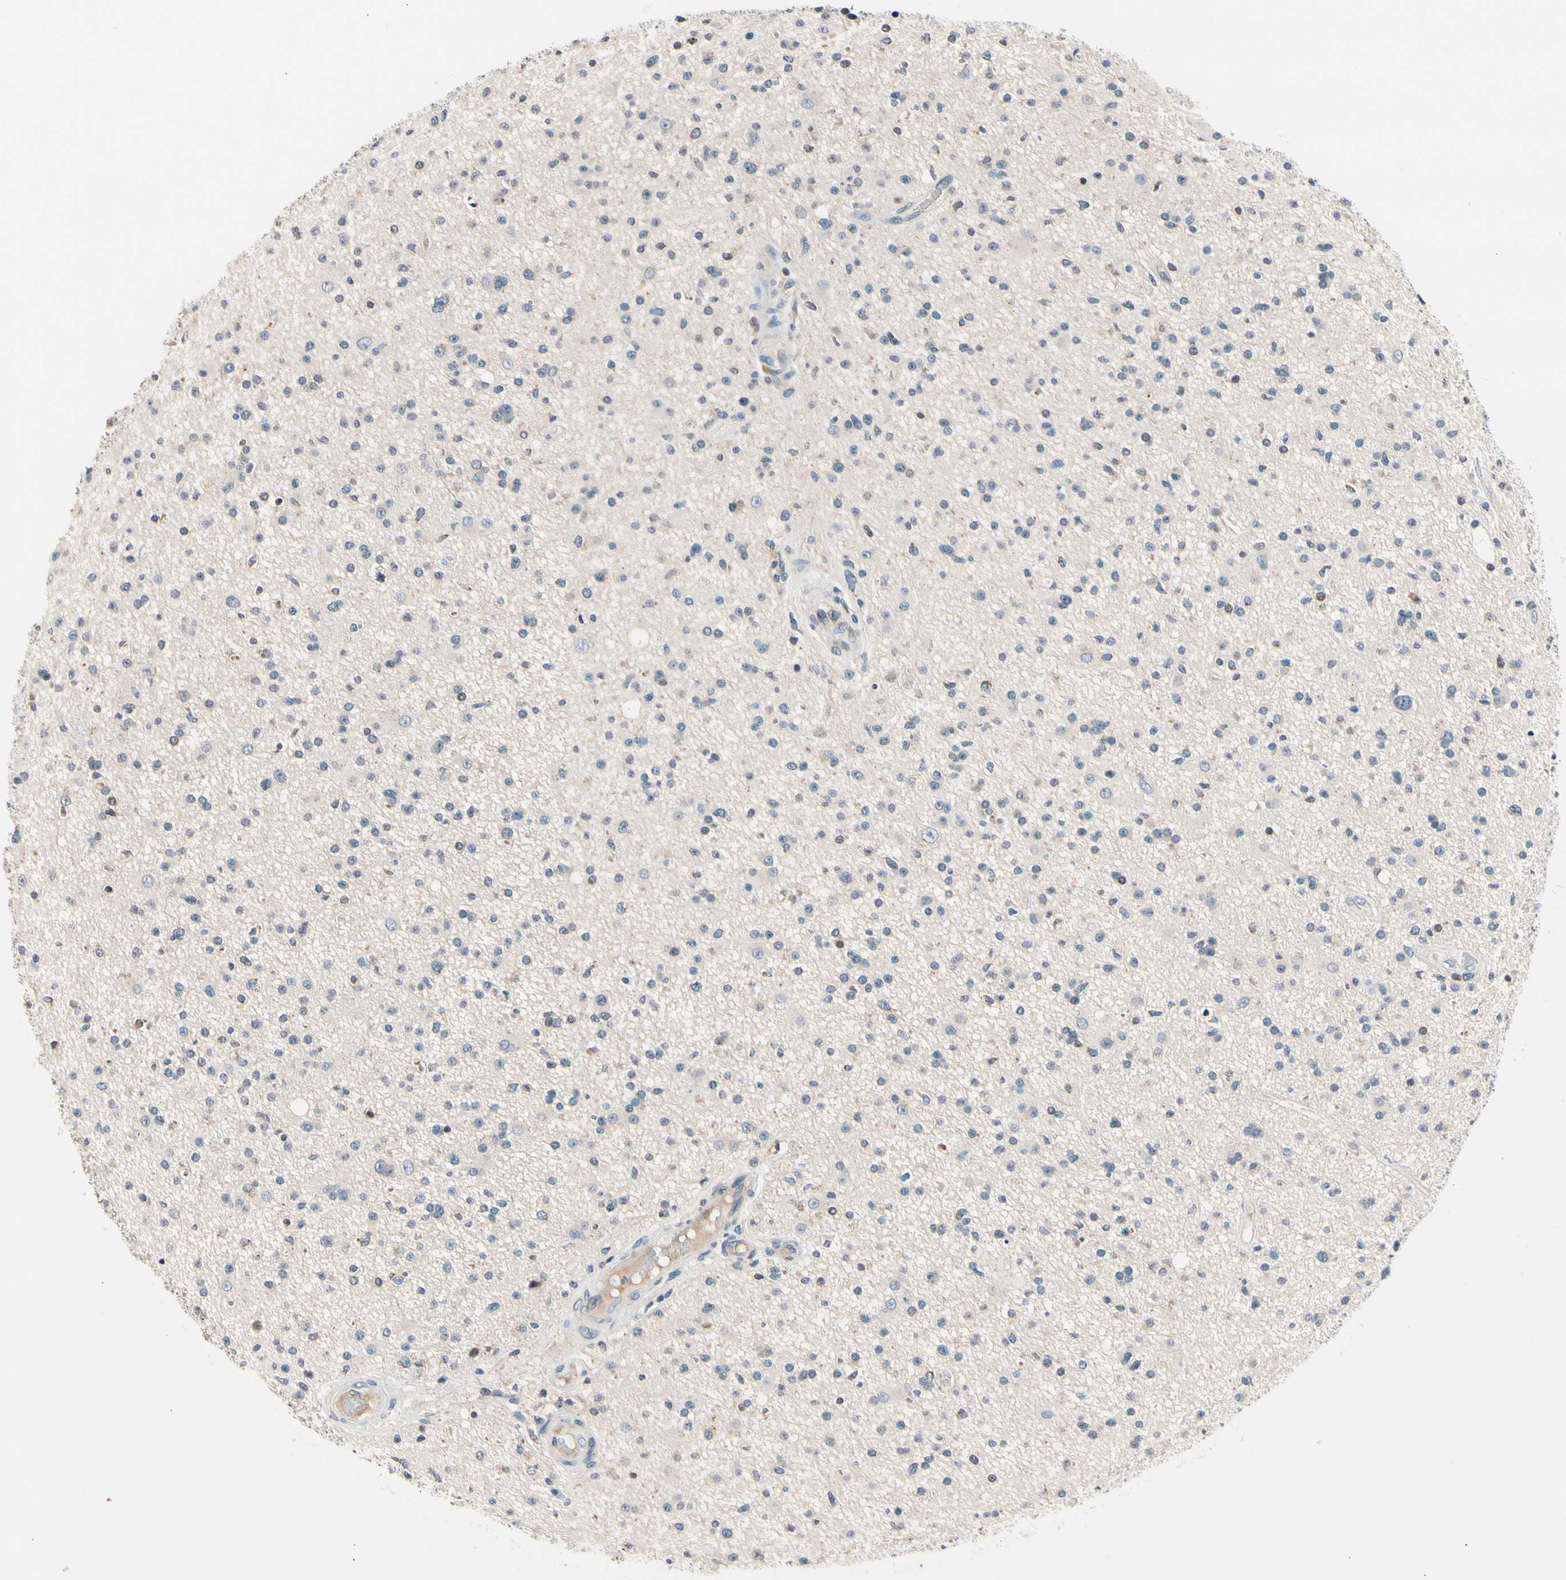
{"staining": {"intensity": "negative", "quantity": "none", "location": "none"}, "tissue": "glioma", "cell_type": "Tumor cells", "image_type": "cancer", "snomed": [{"axis": "morphology", "description": "Glioma, malignant, High grade"}, {"axis": "topography", "description": "Brain"}], "caption": "An immunohistochemistry photomicrograph of malignant glioma (high-grade) is shown. There is no staining in tumor cells of malignant glioma (high-grade). (DAB (3,3'-diaminobenzidine) IHC visualized using brightfield microscopy, high magnification).", "gene": "SOX30", "patient": {"sex": "male", "age": 33}}